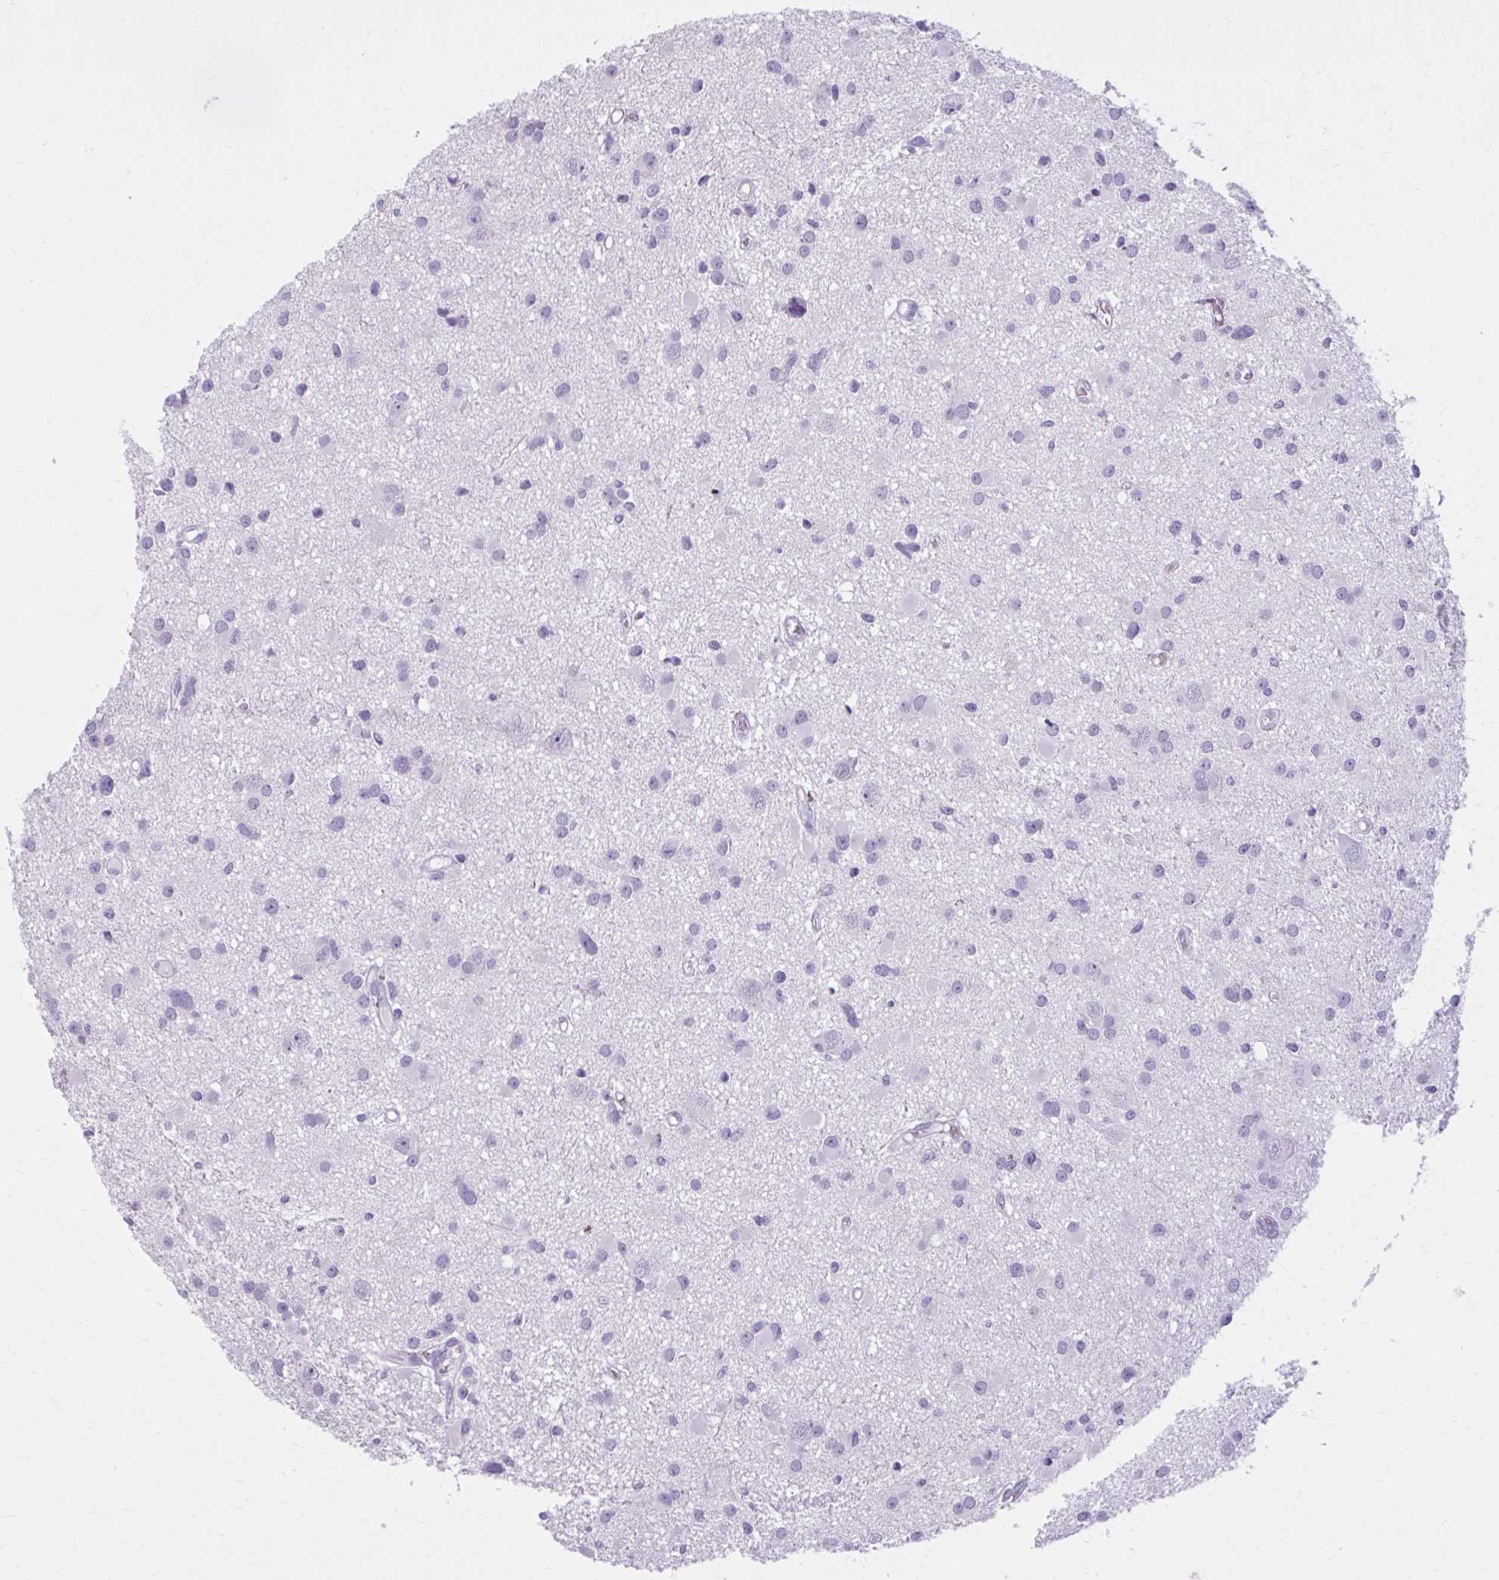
{"staining": {"intensity": "negative", "quantity": "none", "location": "none"}, "tissue": "glioma", "cell_type": "Tumor cells", "image_type": "cancer", "snomed": [{"axis": "morphology", "description": "Glioma, malignant, High grade"}, {"axis": "topography", "description": "Brain"}], "caption": "Immunohistochemistry micrograph of neoplastic tissue: glioma stained with DAB exhibits no significant protein staining in tumor cells.", "gene": "OR4B1", "patient": {"sex": "male", "age": 54}}